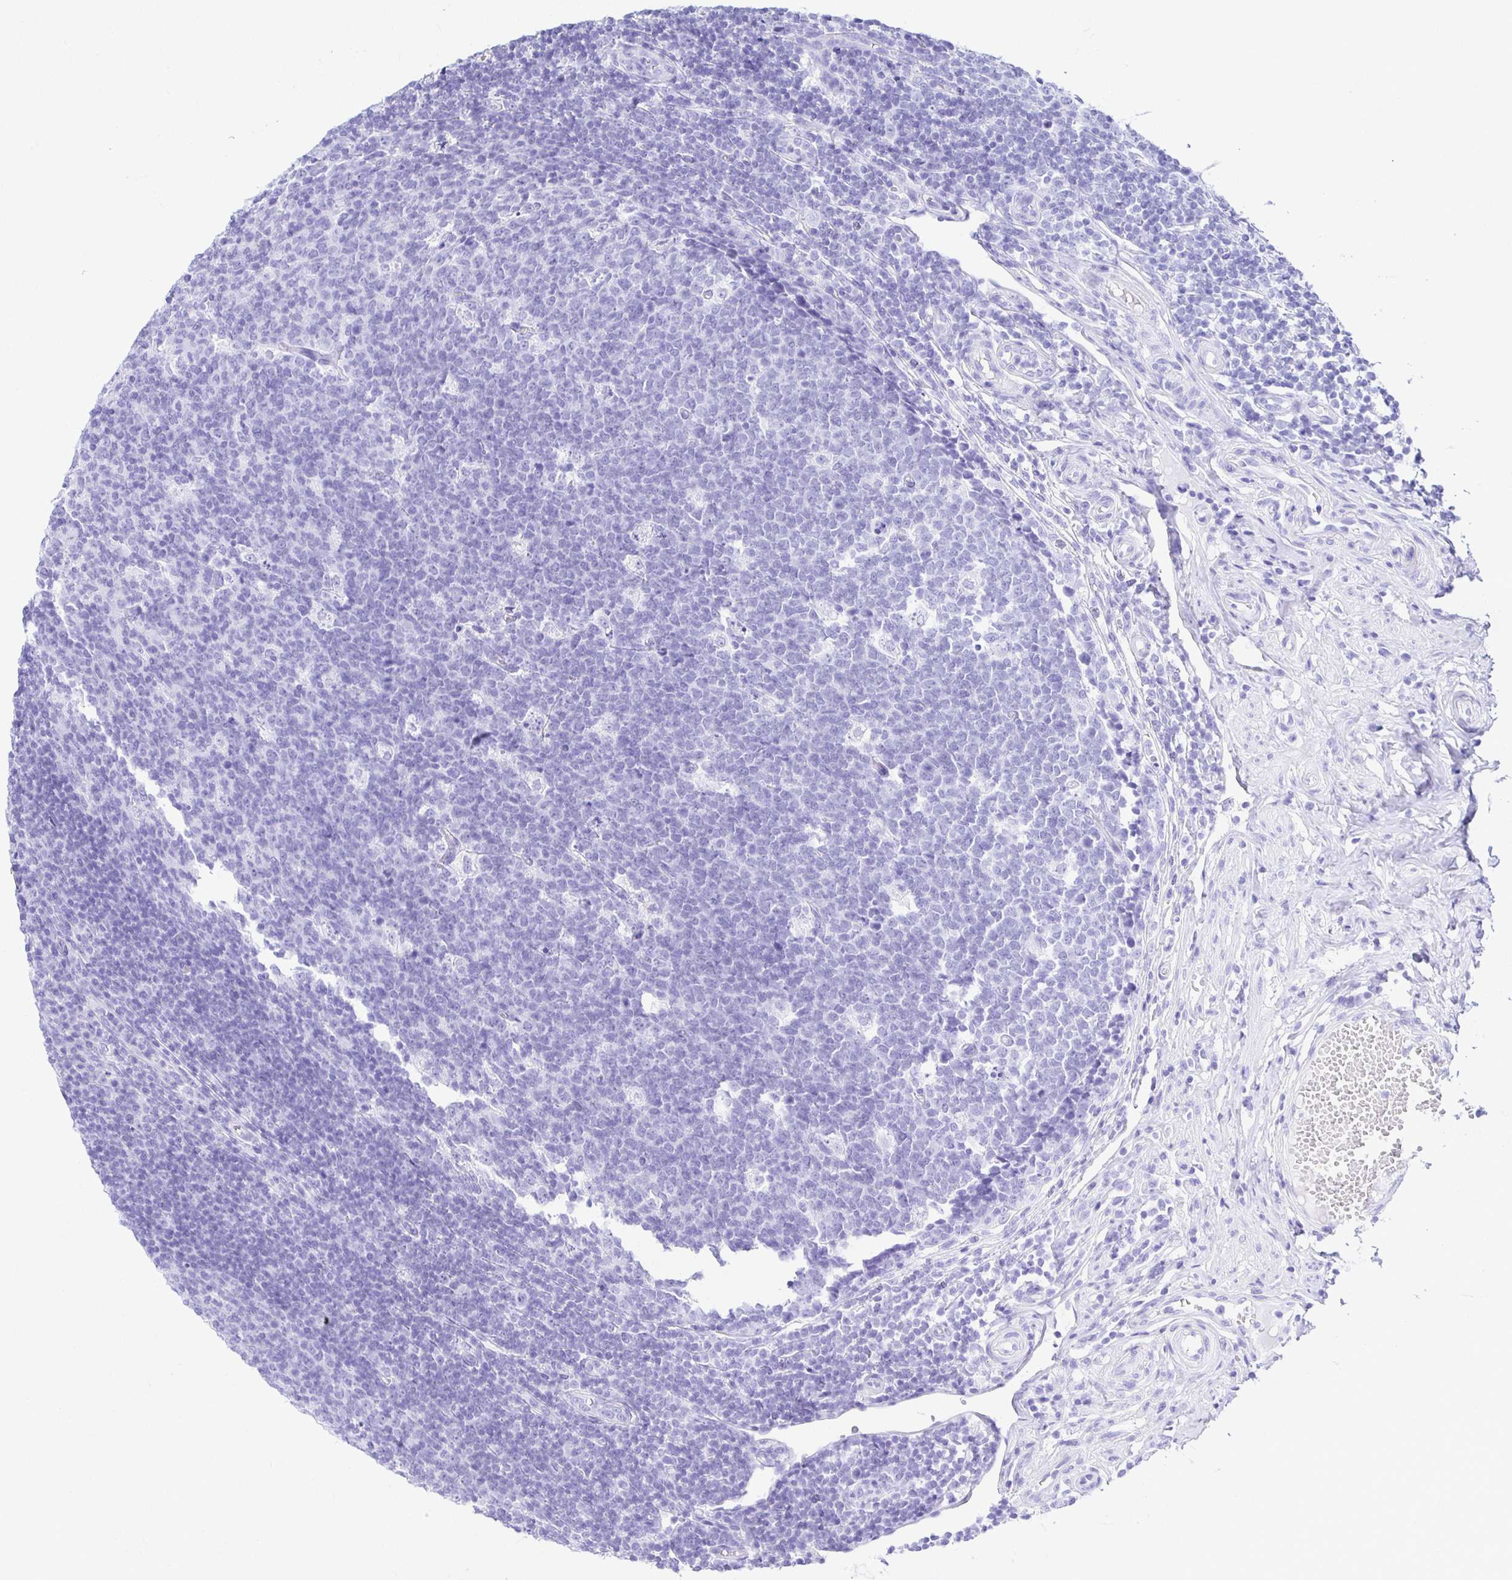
{"staining": {"intensity": "negative", "quantity": "none", "location": "none"}, "tissue": "appendix", "cell_type": "Glandular cells", "image_type": "normal", "snomed": [{"axis": "morphology", "description": "Normal tissue, NOS"}, {"axis": "topography", "description": "Appendix"}], "caption": "Immunohistochemistry photomicrograph of benign appendix stained for a protein (brown), which exhibits no positivity in glandular cells. (DAB (3,3'-diaminobenzidine) IHC visualized using brightfield microscopy, high magnification).", "gene": "TAF1D", "patient": {"sex": "male", "age": 18}}